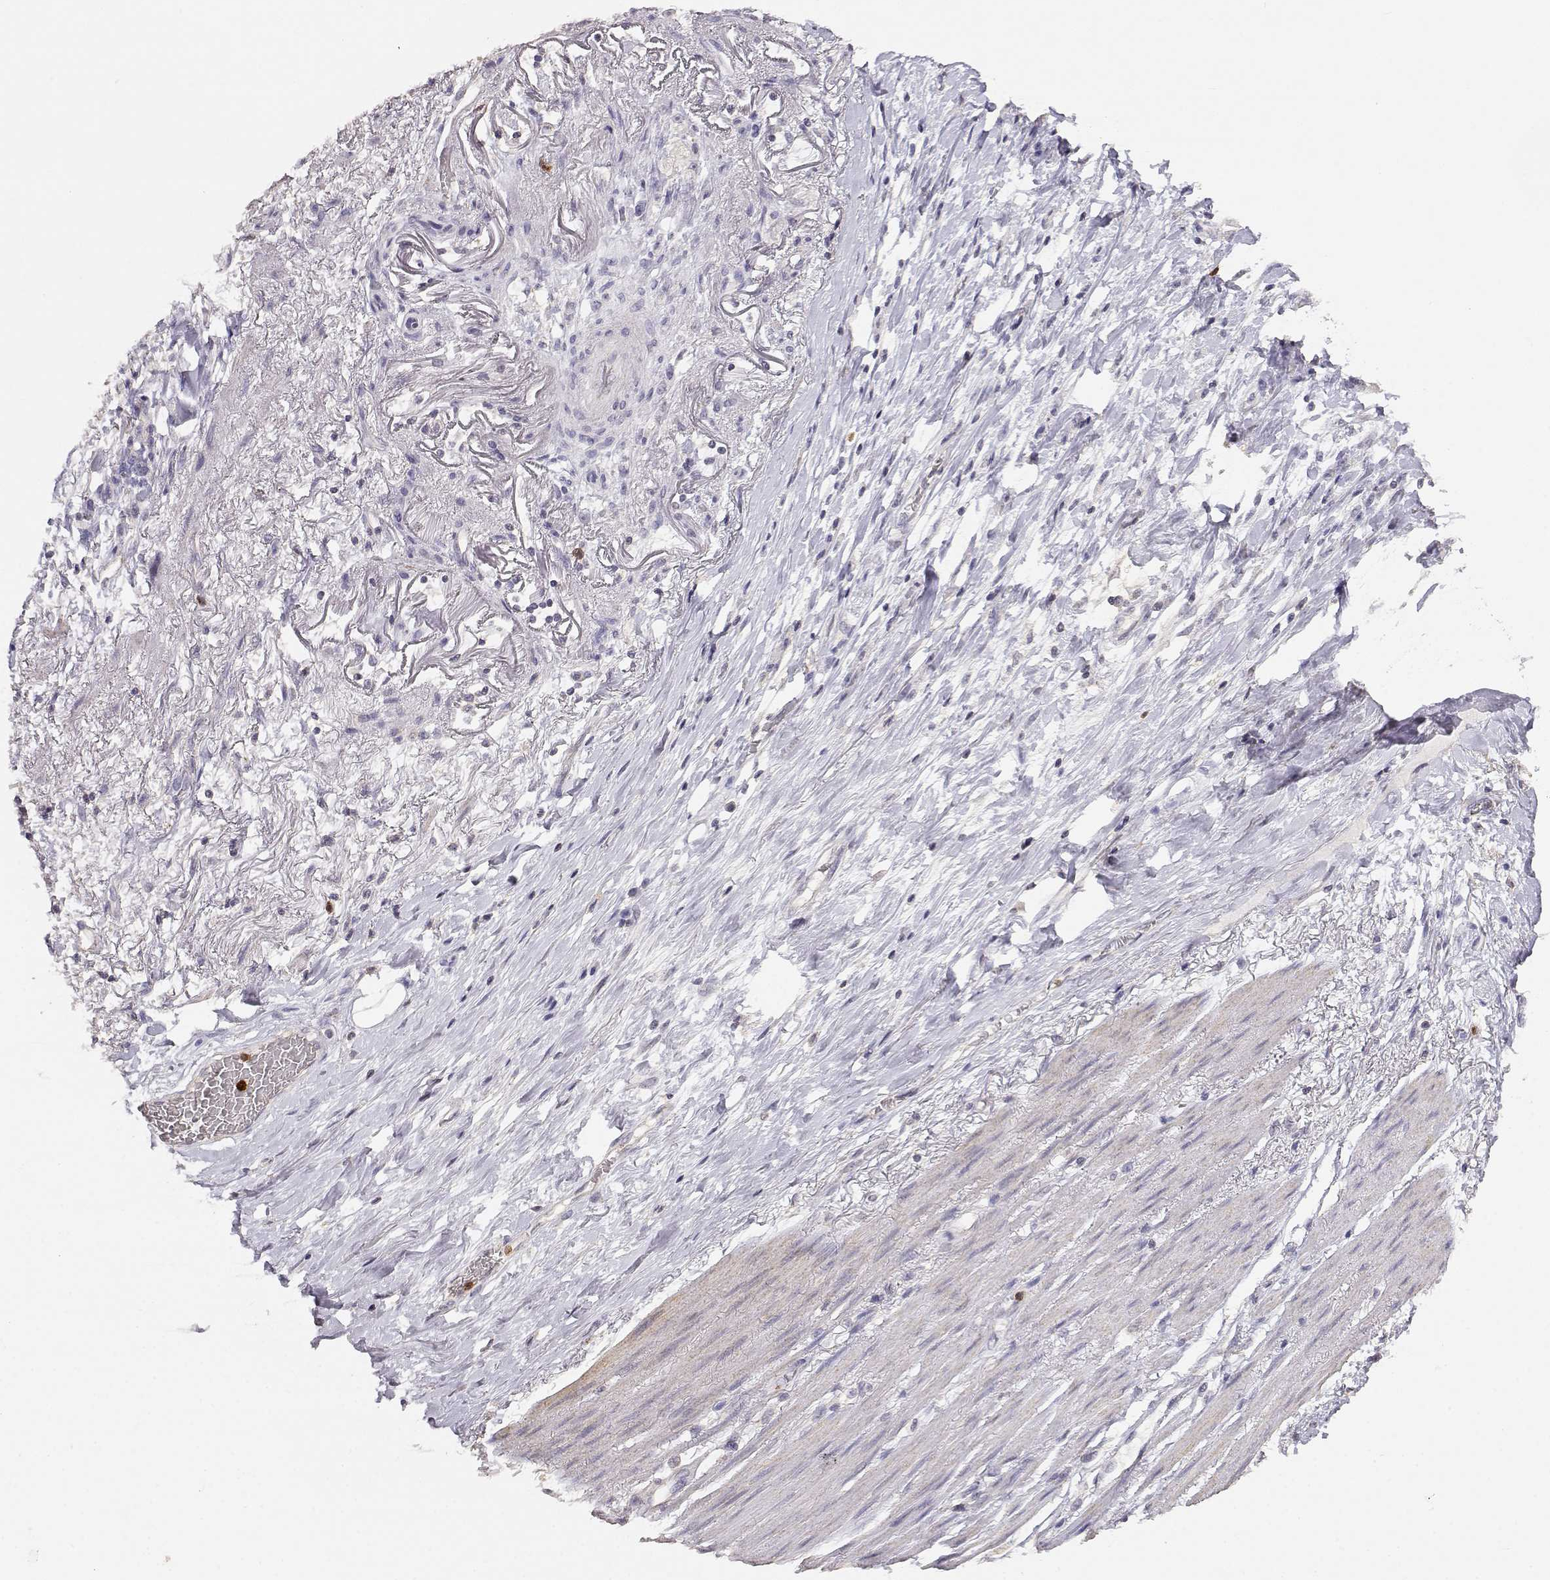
{"staining": {"intensity": "negative", "quantity": "none", "location": "none"}, "tissue": "stomach cancer", "cell_type": "Tumor cells", "image_type": "cancer", "snomed": [{"axis": "morphology", "description": "Adenocarcinoma, NOS"}, {"axis": "topography", "description": "Stomach"}], "caption": "This is an IHC histopathology image of human stomach cancer (adenocarcinoma). There is no expression in tumor cells.", "gene": "TNFRSF10C", "patient": {"sex": "female", "age": 84}}